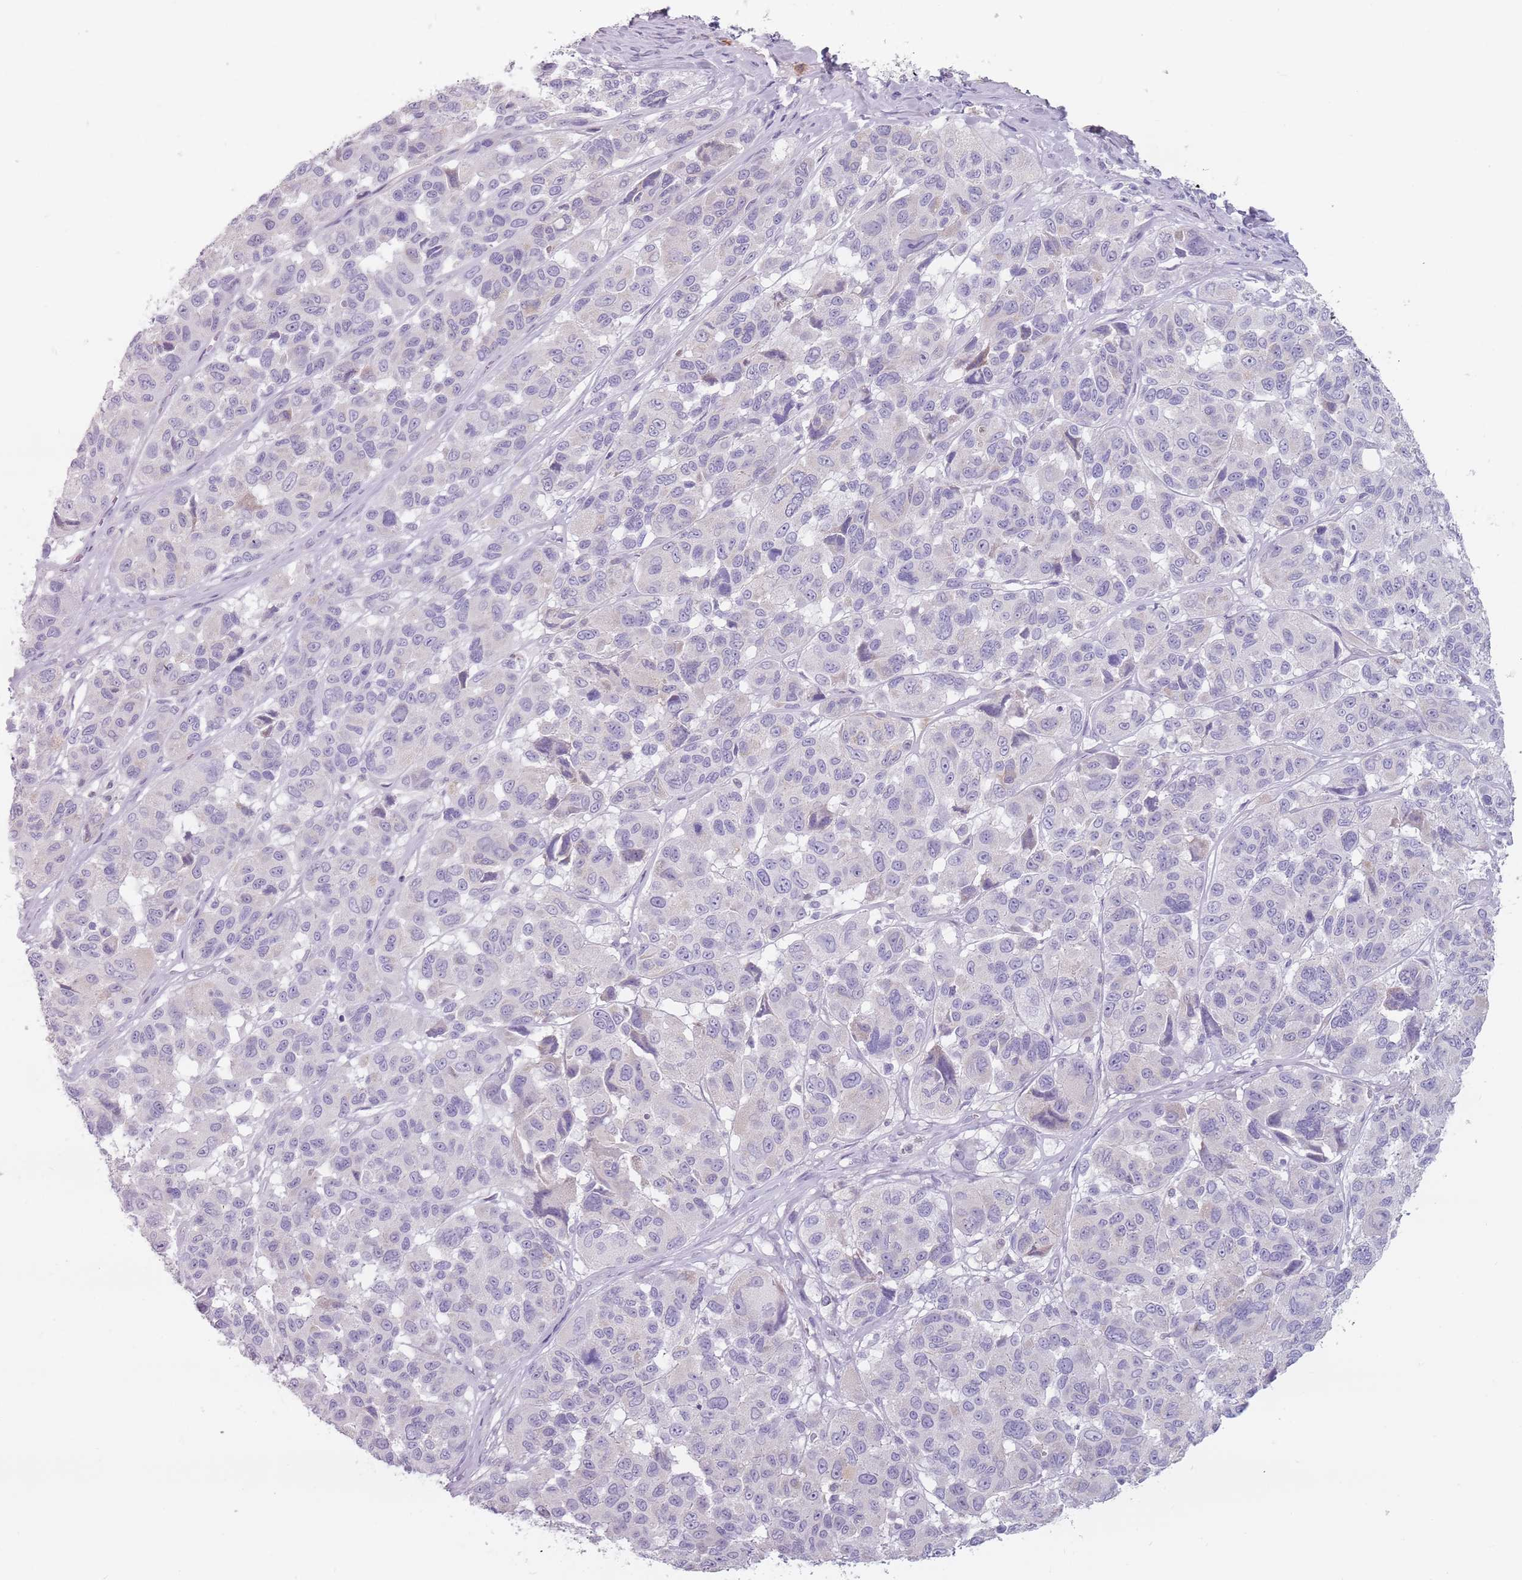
{"staining": {"intensity": "negative", "quantity": "none", "location": "none"}, "tissue": "melanoma", "cell_type": "Tumor cells", "image_type": "cancer", "snomed": [{"axis": "morphology", "description": "Malignant melanoma, NOS"}, {"axis": "topography", "description": "Skin"}], "caption": "High power microscopy image of an immunohistochemistry (IHC) photomicrograph of melanoma, revealing no significant positivity in tumor cells. (DAB immunohistochemistry (IHC) visualized using brightfield microscopy, high magnification).", "gene": "ZNF584", "patient": {"sex": "female", "age": 66}}